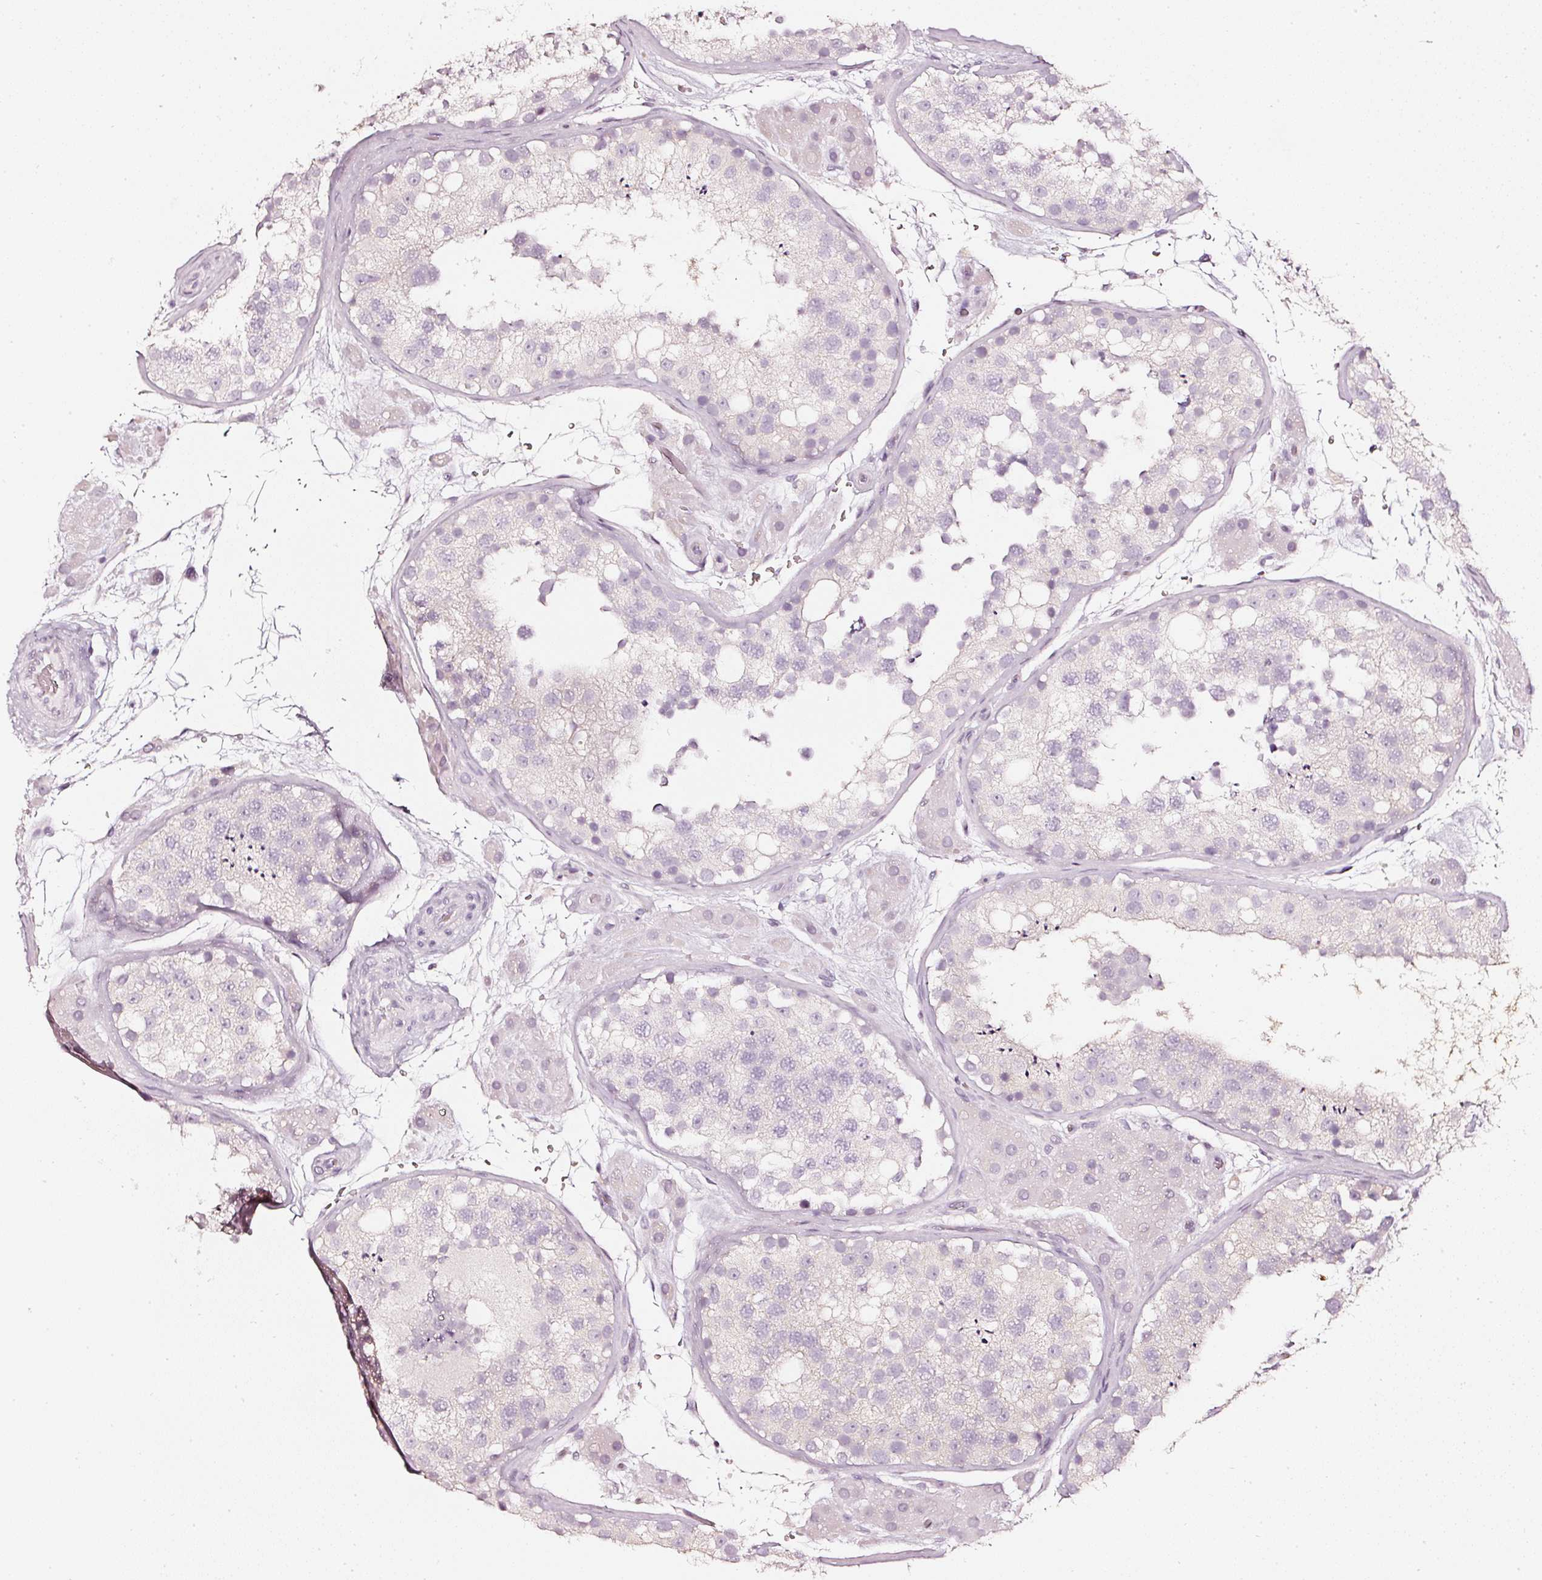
{"staining": {"intensity": "negative", "quantity": "none", "location": "none"}, "tissue": "testis", "cell_type": "Cells in seminiferous ducts", "image_type": "normal", "snomed": [{"axis": "morphology", "description": "Normal tissue, NOS"}, {"axis": "topography", "description": "Testis"}], "caption": "Micrograph shows no protein positivity in cells in seminiferous ducts of normal testis. (DAB (3,3'-diaminobenzidine) immunohistochemistry with hematoxylin counter stain).", "gene": "CNP", "patient": {"sex": "male", "age": 26}}